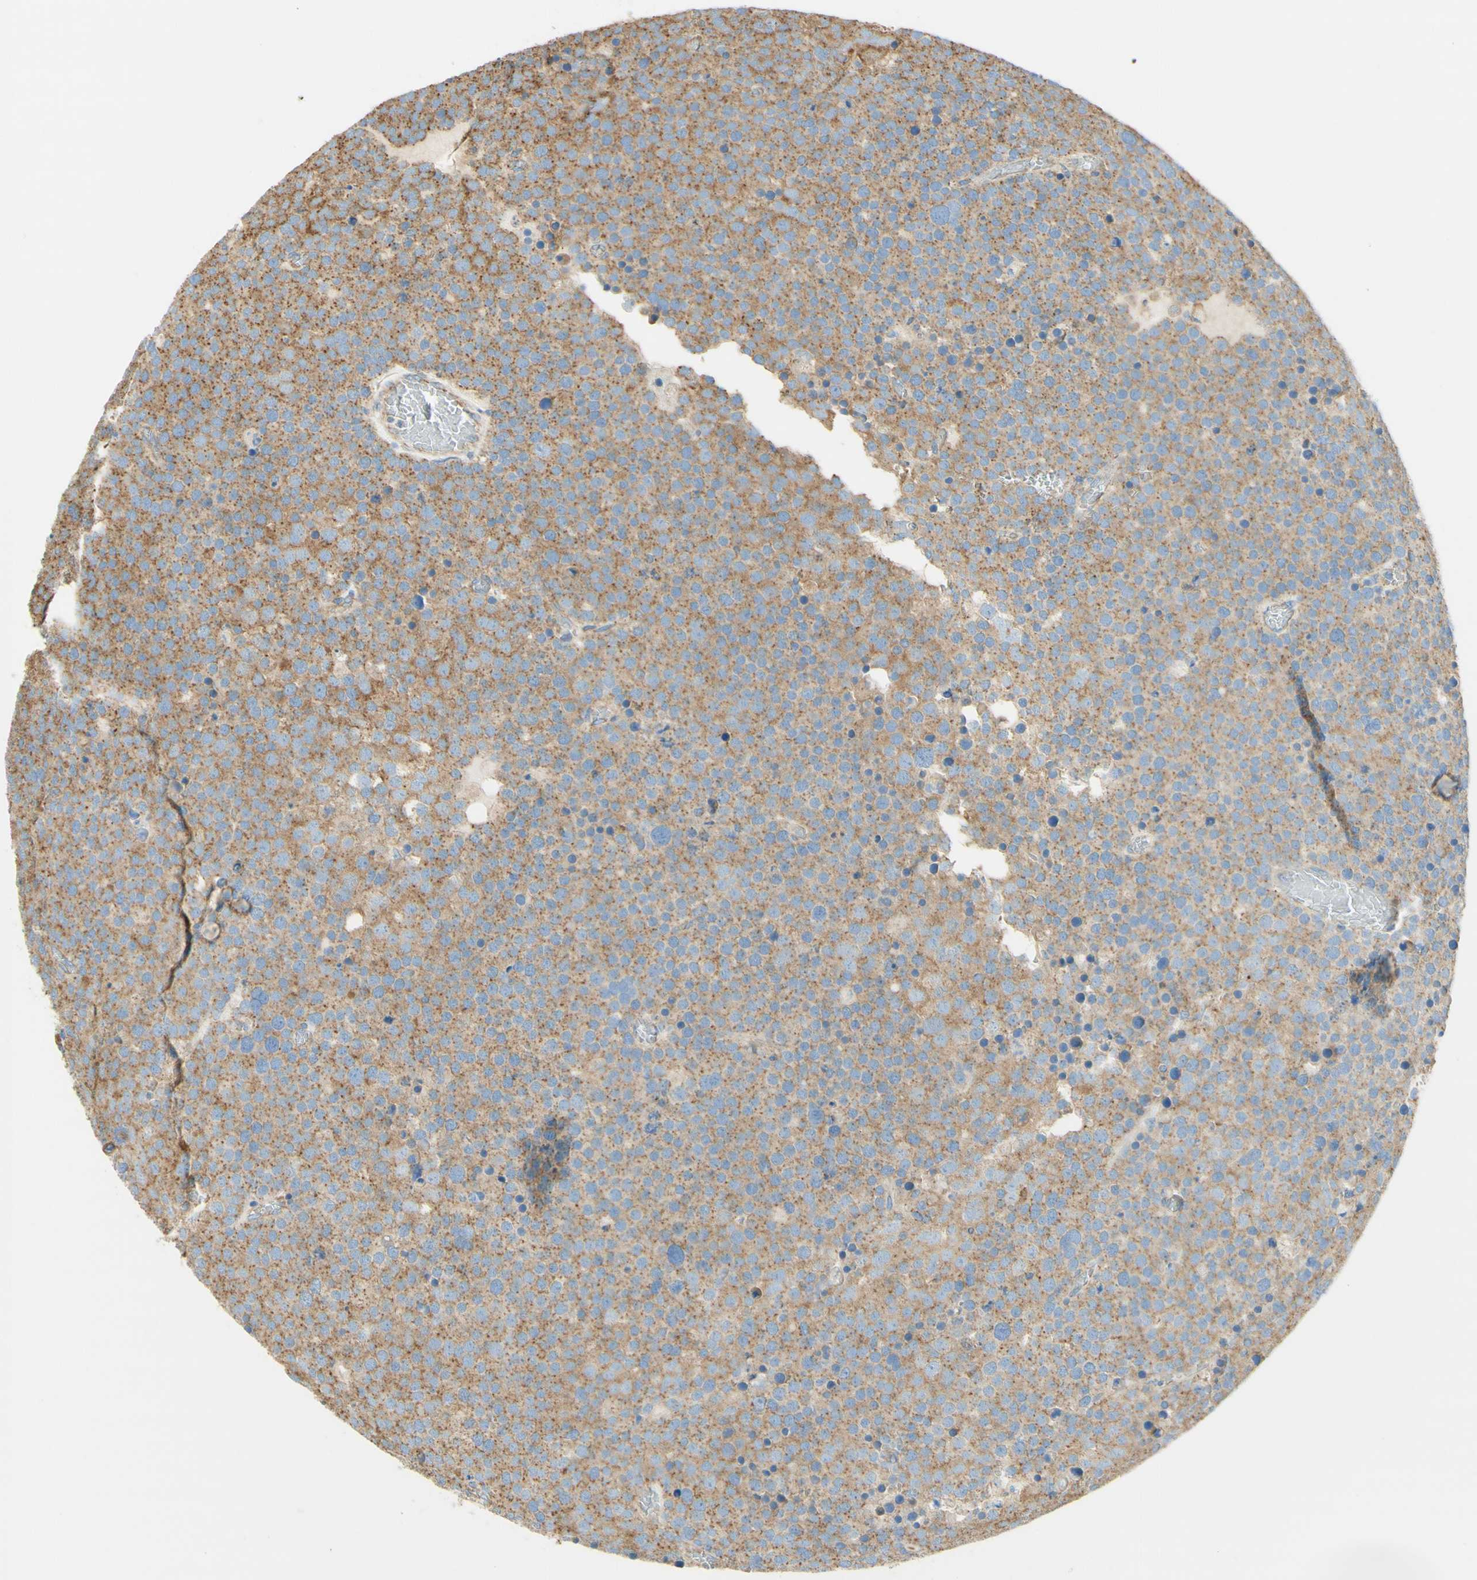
{"staining": {"intensity": "moderate", "quantity": ">75%", "location": "cytoplasmic/membranous"}, "tissue": "testis cancer", "cell_type": "Tumor cells", "image_type": "cancer", "snomed": [{"axis": "morphology", "description": "Seminoma, NOS"}, {"axis": "topography", "description": "Testis"}], "caption": "Immunohistochemical staining of seminoma (testis) shows moderate cytoplasmic/membranous protein positivity in about >75% of tumor cells.", "gene": "CLTC", "patient": {"sex": "male", "age": 71}}